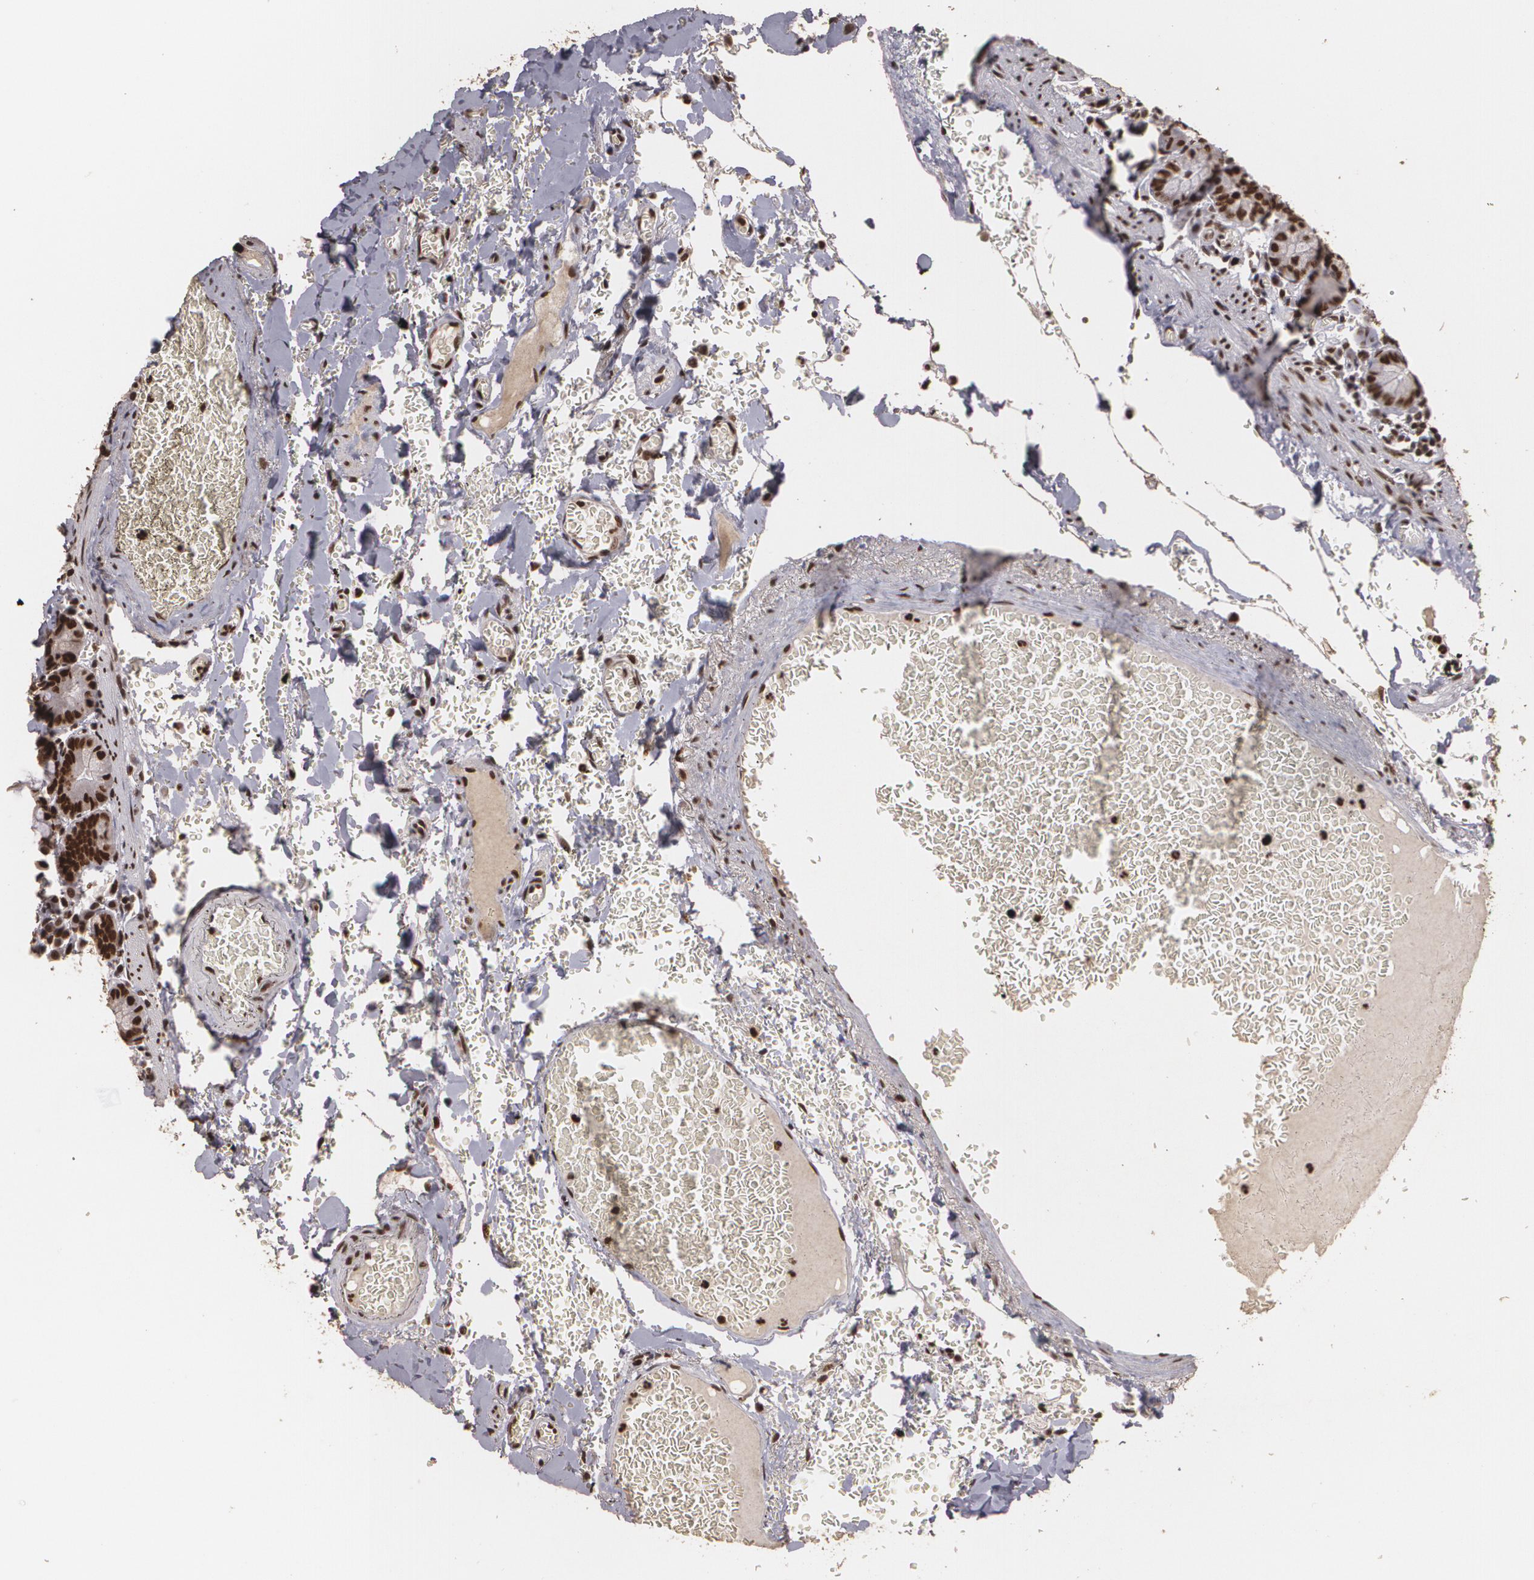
{"staining": {"intensity": "strong", "quantity": ">75%", "location": "nuclear"}, "tissue": "small intestine", "cell_type": "Glandular cells", "image_type": "normal", "snomed": [{"axis": "morphology", "description": "Normal tissue, NOS"}, {"axis": "topography", "description": "Small intestine"}], "caption": "The image demonstrates immunohistochemical staining of normal small intestine. There is strong nuclear expression is present in approximately >75% of glandular cells.", "gene": "RCOR1", "patient": {"sex": "male", "age": 71}}